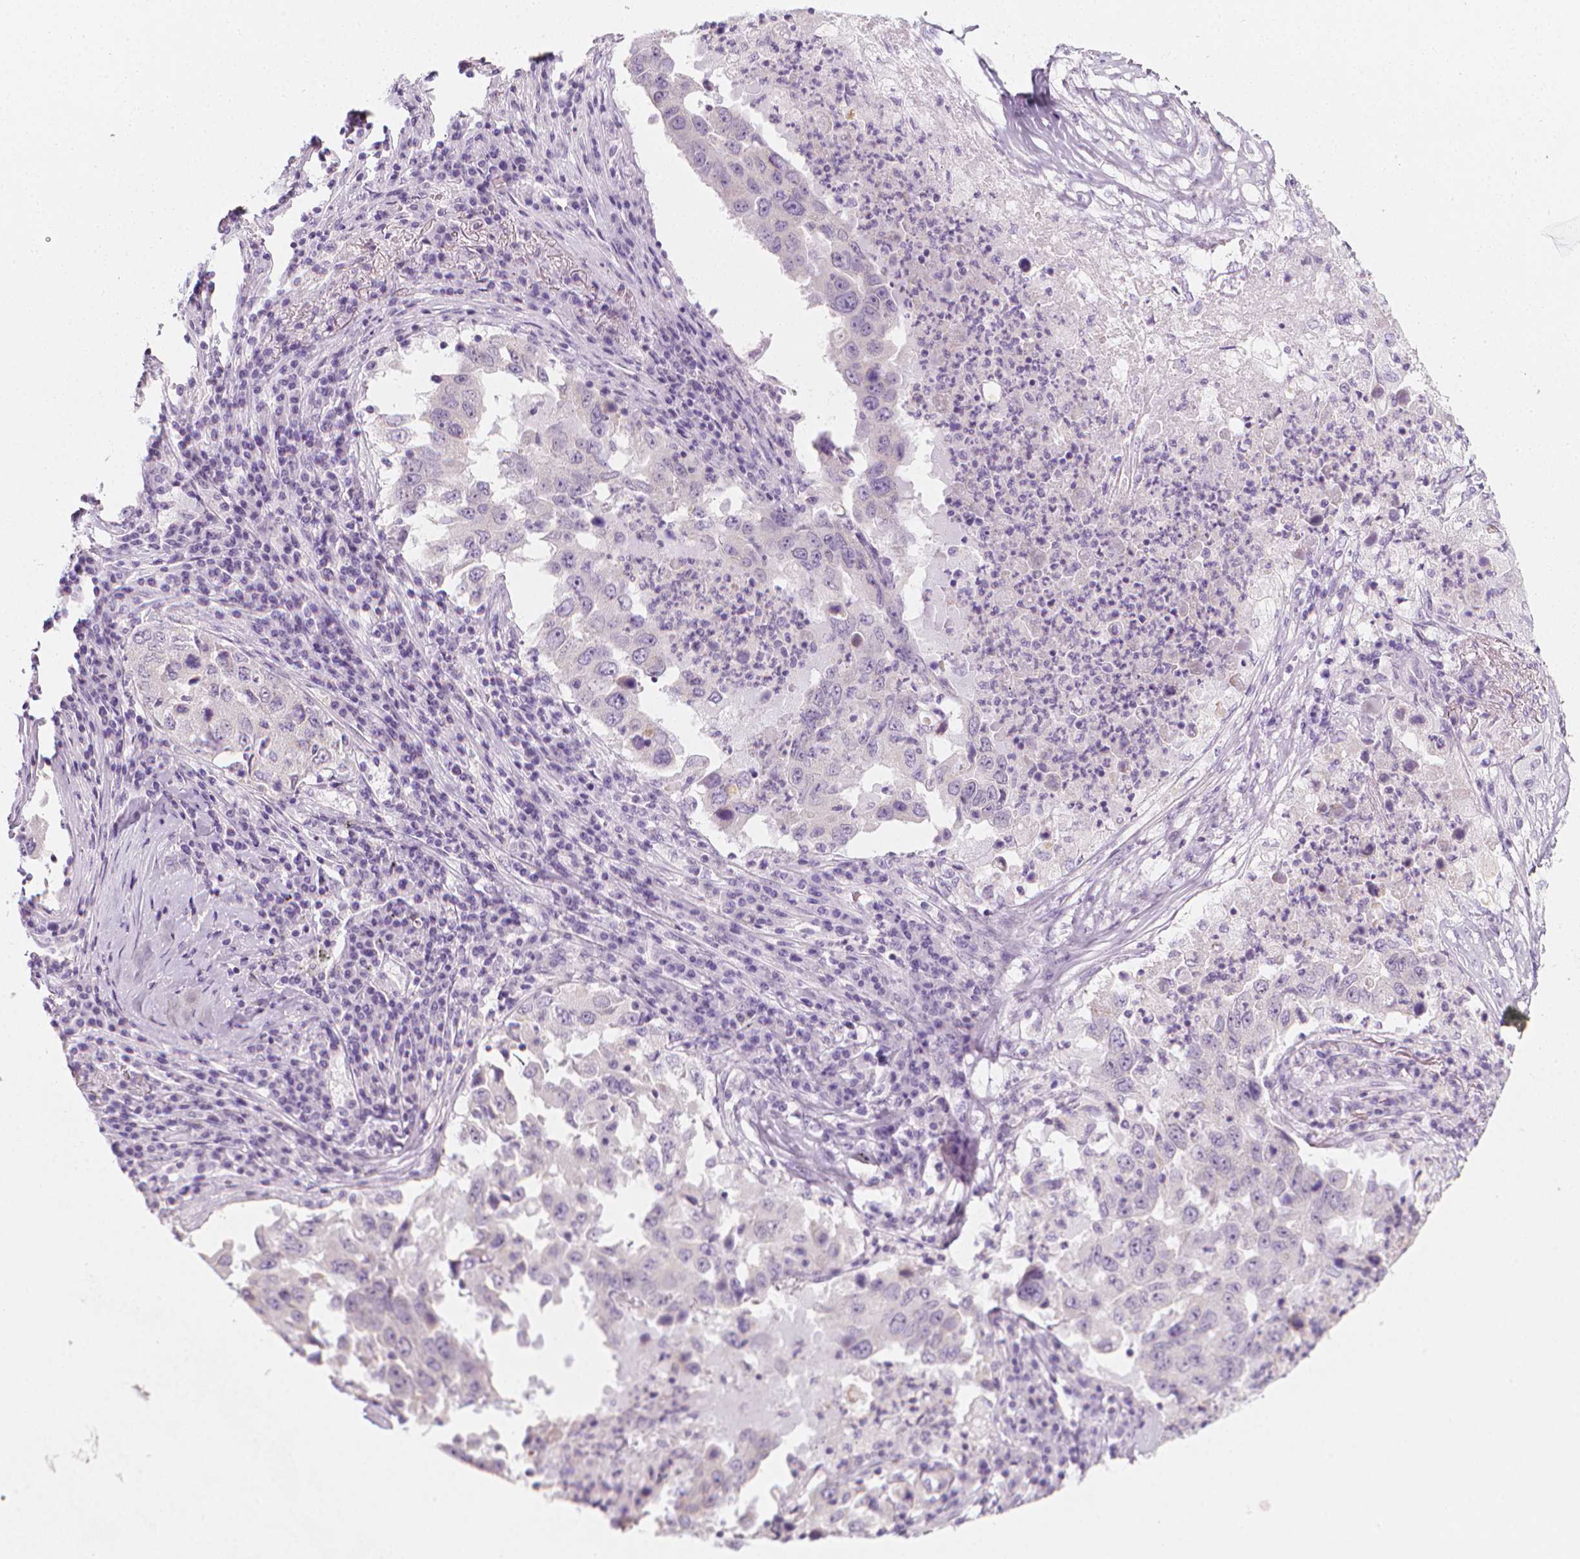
{"staining": {"intensity": "negative", "quantity": "none", "location": "none"}, "tissue": "lung cancer", "cell_type": "Tumor cells", "image_type": "cancer", "snomed": [{"axis": "morphology", "description": "Adenocarcinoma, NOS"}, {"axis": "topography", "description": "Lung"}], "caption": "This is an immunohistochemistry (IHC) photomicrograph of lung adenocarcinoma. There is no positivity in tumor cells.", "gene": "DCAF8L1", "patient": {"sex": "male", "age": 73}}